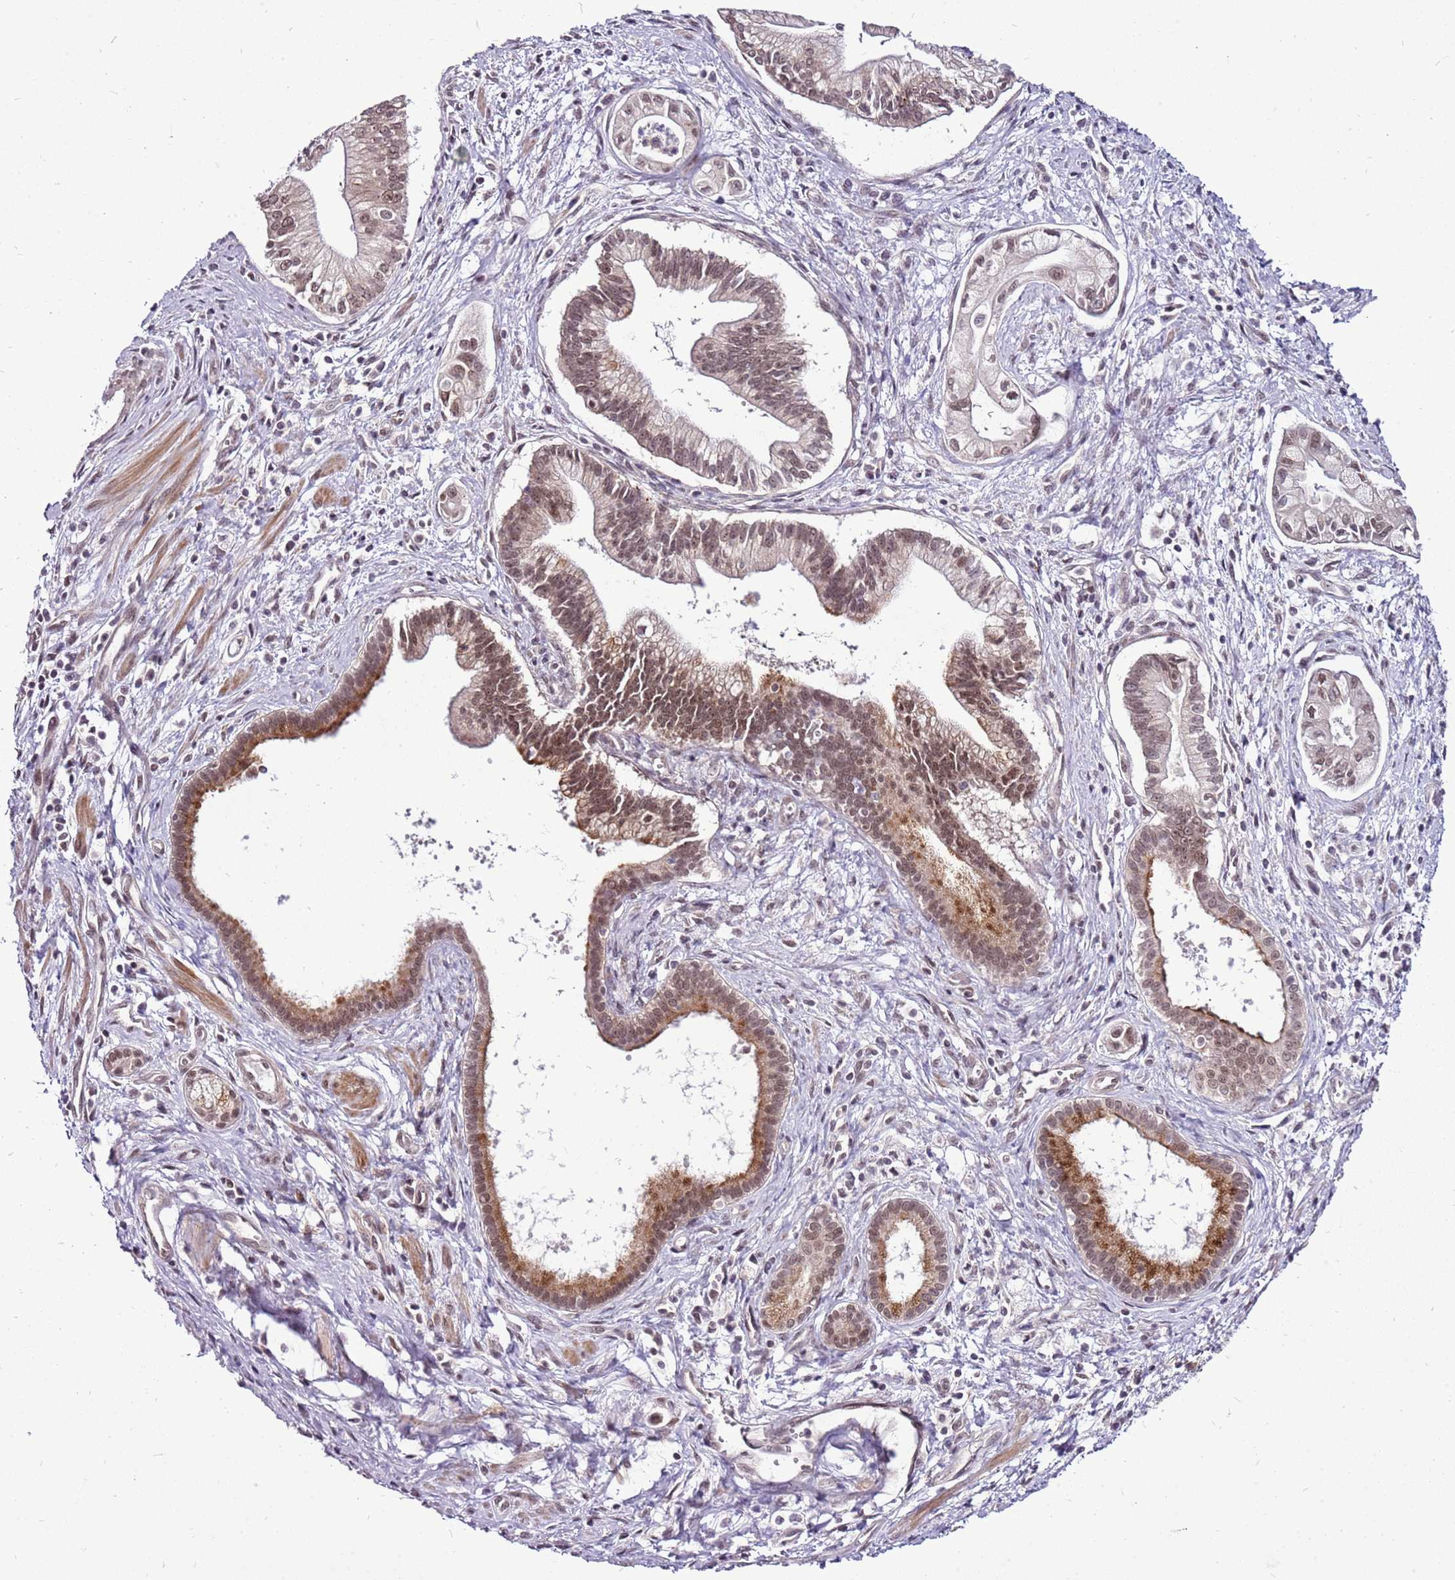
{"staining": {"intensity": "moderate", "quantity": ">75%", "location": "cytoplasmic/membranous,nuclear"}, "tissue": "pancreatic cancer", "cell_type": "Tumor cells", "image_type": "cancer", "snomed": [{"axis": "morphology", "description": "Adenocarcinoma, NOS"}, {"axis": "topography", "description": "Pancreas"}], "caption": "DAB immunohistochemical staining of adenocarcinoma (pancreatic) displays moderate cytoplasmic/membranous and nuclear protein expression in about >75% of tumor cells.", "gene": "CCDC166", "patient": {"sex": "male", "age": 78}}